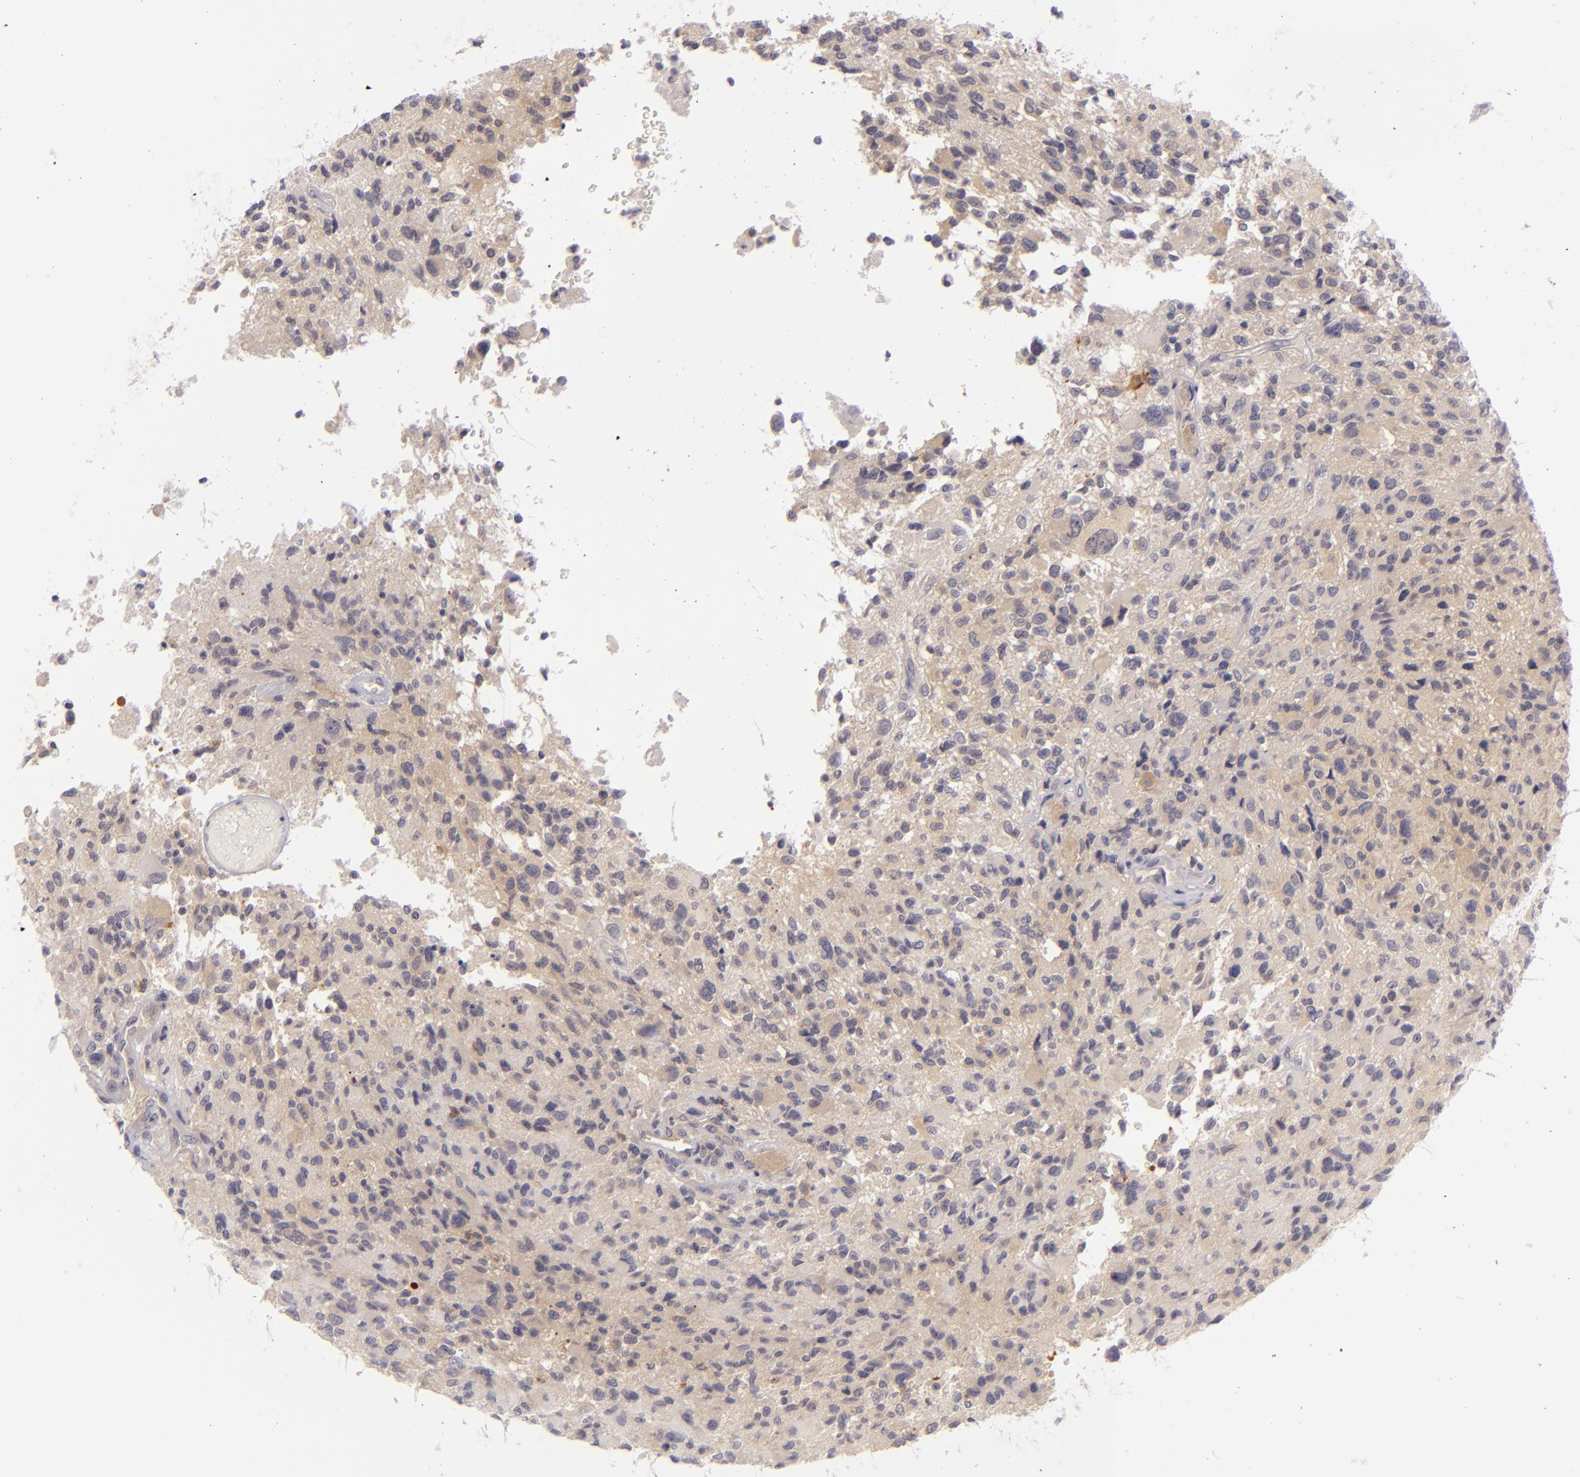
{"staining": {"intensity": "weak", "quantity": "<25%", "location": "cytoplasmic/membranous"}, "tissue": "glioma", "cell_type": "Tumor cells", "image_type": "cancer", "snomed": [{"axis": "morphology", "description": "Glioma, malignant, High grade"}, {"axis": "topography", "description": "Brain"}], "caption": "An immunohistochemistry (IHC) micrograph of glioma is shown. There is no staining in tumor cells of glioma. The staining was performed using DAB to visualize the protein expression in brown, while the nuclei were stained in blue with hematoxylin (Magnification: 20x).", "gene": "CD83", "patient": {"sex": "male", "age": 69}}